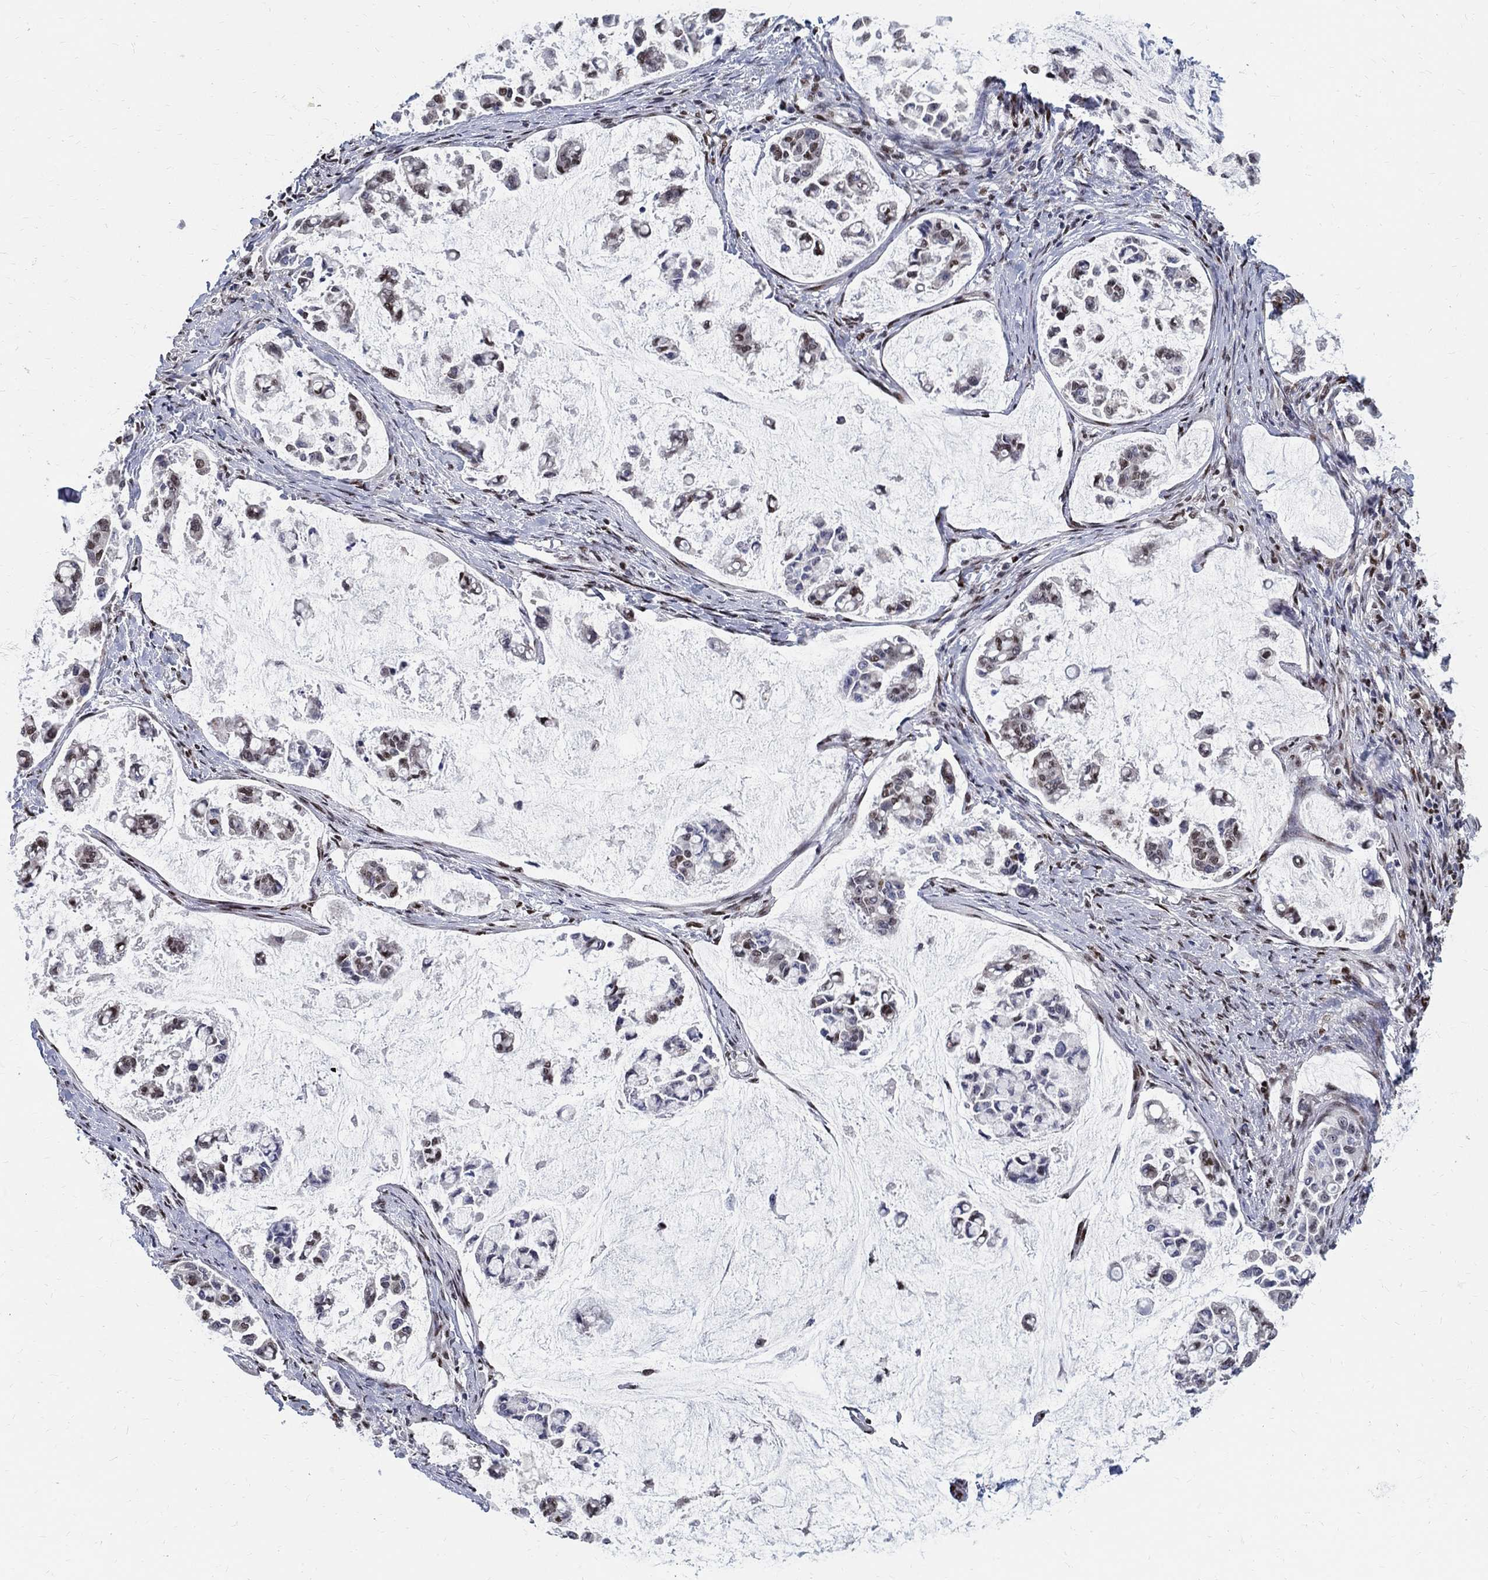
{"staining": {"intensity": "moderate", "quantity": "<25%", "location": "nuclear"}, "tissue": "stomach cancer", "cell_type": "Tumor cells", "image_type": "cancer", "snomed": [{"axis": "morphology", "description": "Adenocarcinoma, NOS"}, {"axis": "topography", "description": "Stomach"}], "caption": "A histopathology image of stomach cancer (adenocarcinoma) stained for a protein displays moderate nuclear brown staining in tumor cells.", "gene": "FBXO16", "patient": {"sex": "male", "age": 82}}